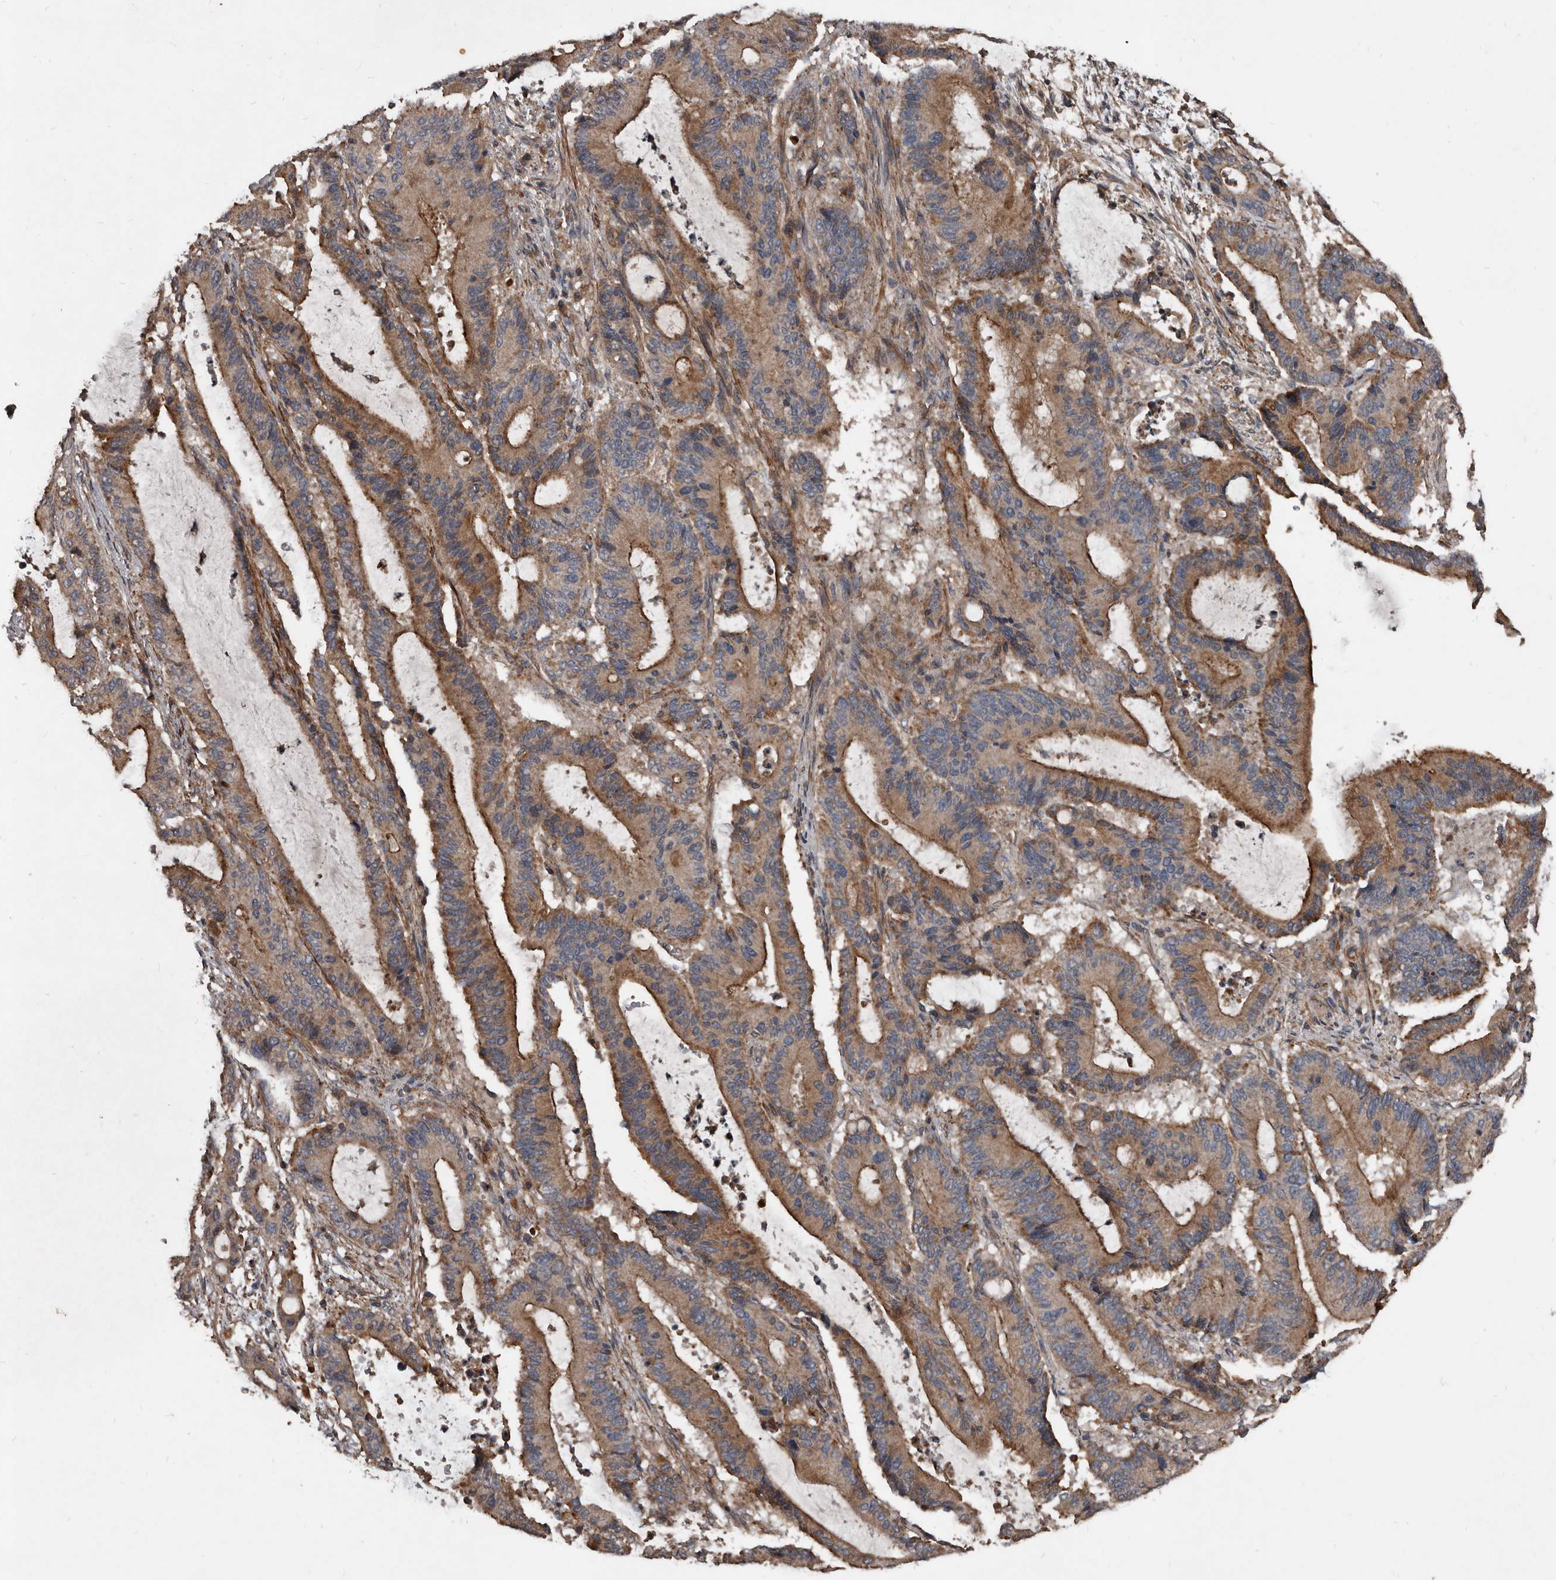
{"staining": {"intensity": "moderate", "quantity": ">75%", "location": "cytoplasmic/membranous"}, "tissue": "liver cancer", "cell_type": "Tumor cells", "image_type": "cancer", "snomed": [{"axis": "morphology", "description": "Cholangiocarcinoma"}, {"axis": "topography", "description": "Liver"}], "caption": "Protein staining shows moderate cytoplasmic/membranous expression in about >75% of tumor cells in liver cancer (cholangiocarcinoma). (IHC, brightfield microscopy, high magnification).", "gene": "GREB1", "patient": {"sex": "female", "age": 73}}